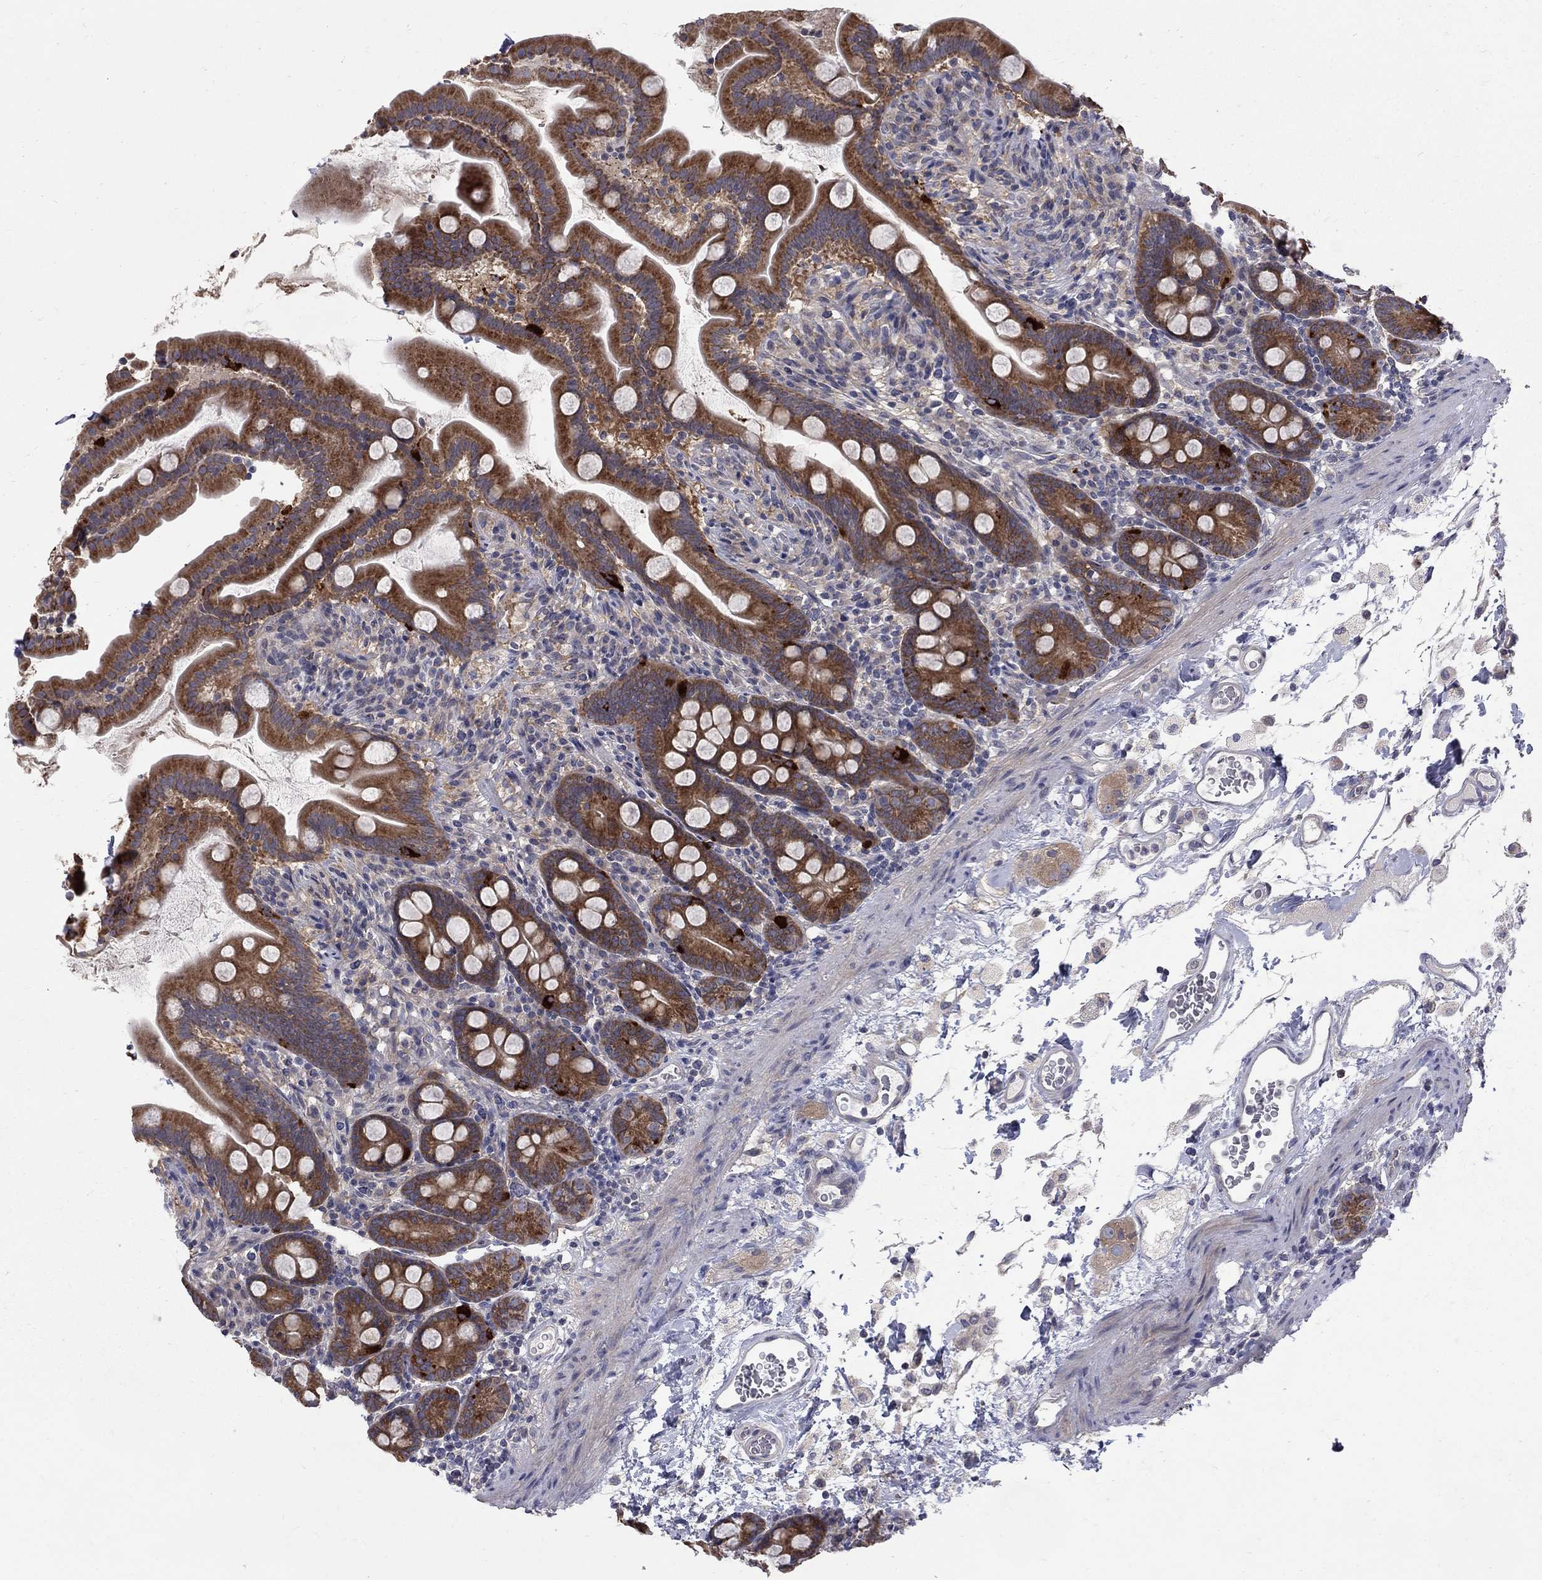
{"staining": {"intensity": "strong", "quantity": "25%-75%", "location": "cytoplasmic/membranous"}, "tissue": "small intestine", "cell_type": "Glandular cells", "image_type": "normal", "snomed": [{"axis": "morphology", "description": "Normal tissue, NOS"}, {"axis": "topography", "description": "Small intestine"}], "caption": "Unremarkable small intestine was stained to show a protein in brown. There is high levels of strong cytoplasmic/membranous positivity in about 25%-75% of glandular cells. Using DAB (brown) and hematoxylin (blue) stains, captured at high magnification using brightfield microscopy.", "gene": "SH2B1", "patient": {"sex": "female", "age": 44}}